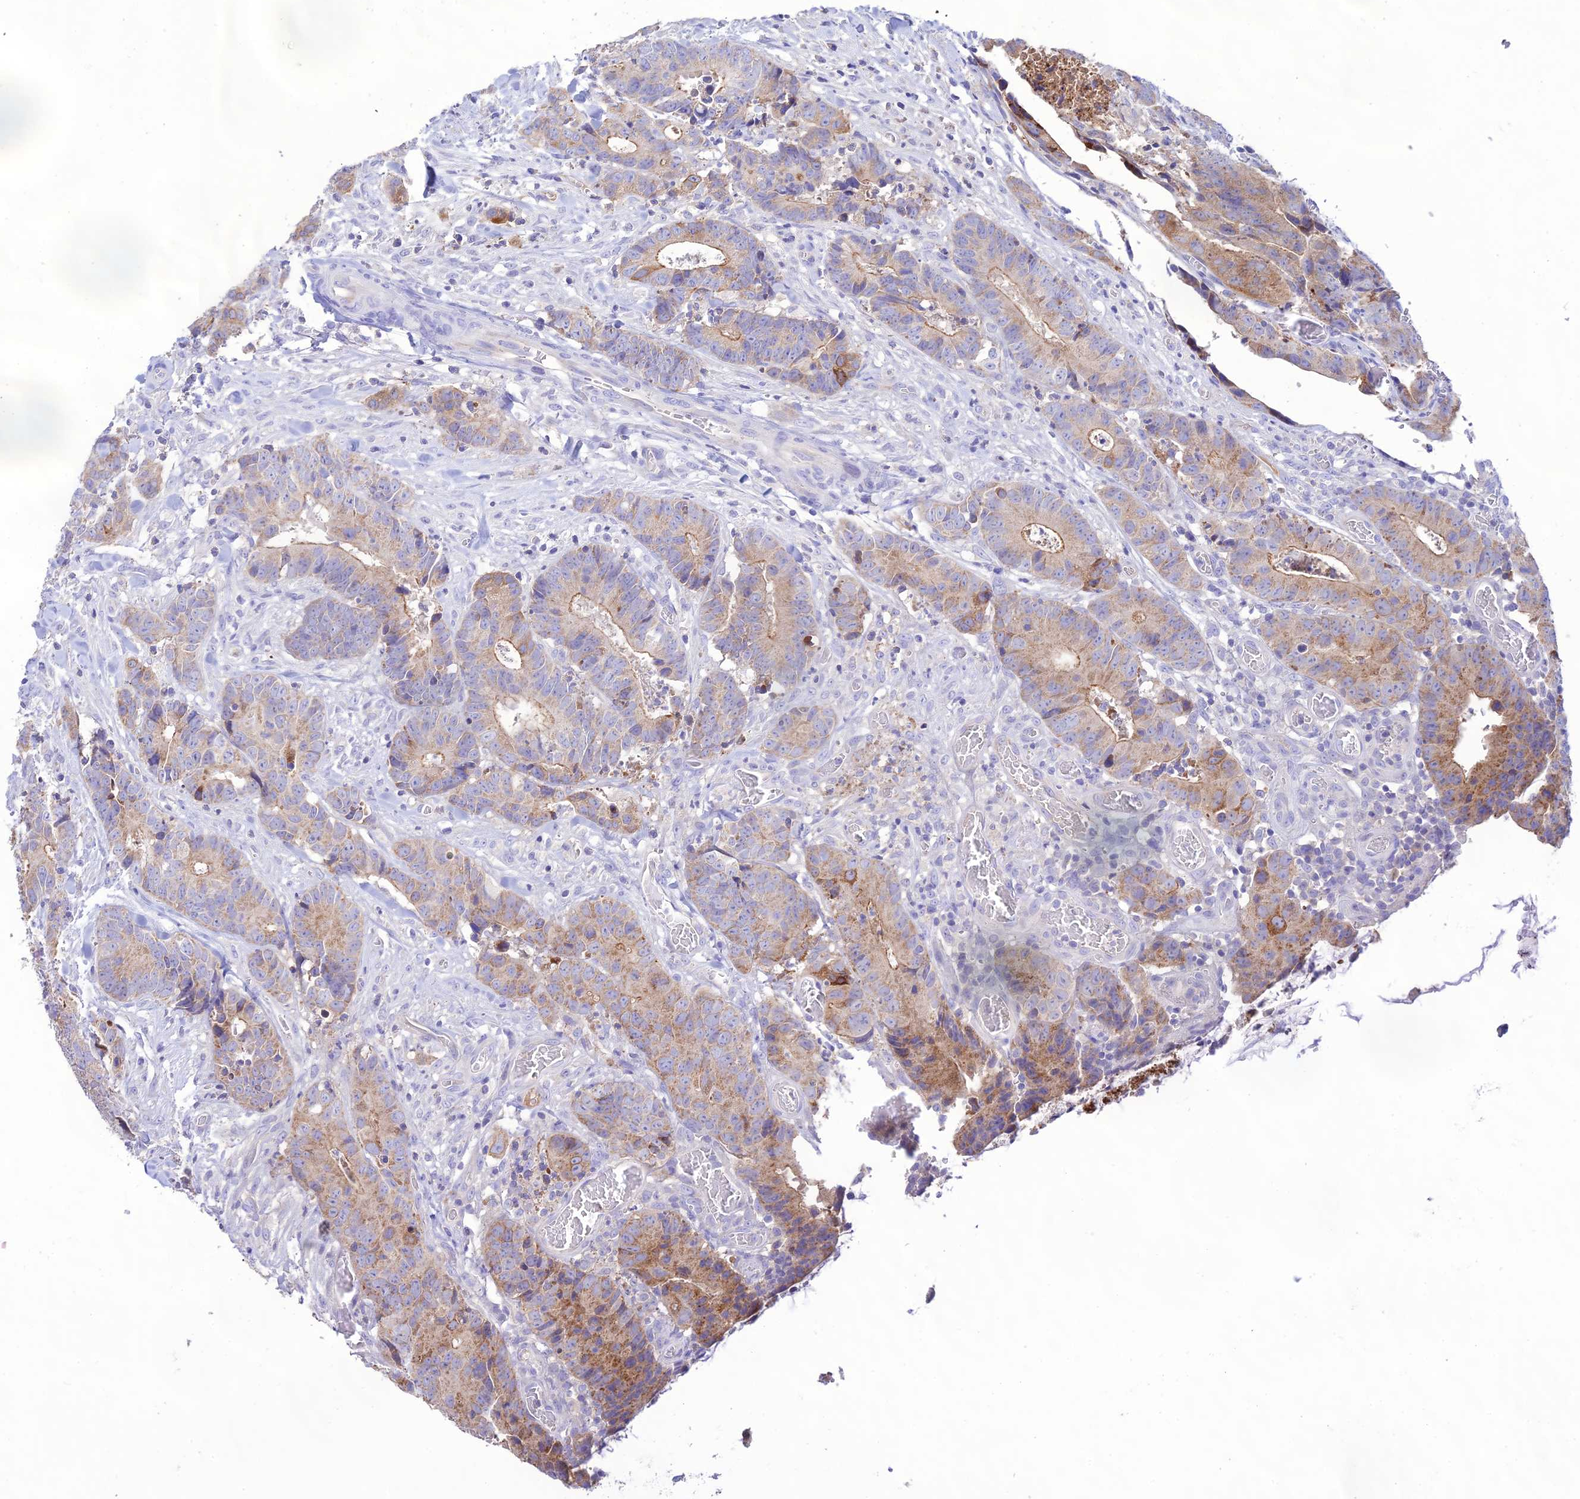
{"staining": {"intensity": "moderate", "quantity": "25%-75%", "location": "cytoplasmic/membranous"}, "tissue": "colorectal cancer", "cell_type": "Tumor cells", "image_type": "cancer", "snomed": [{"axis": "morphology", "description": "Adenocarcinoma, NOS"}, {"axis": "topography", "description": "Colon"}], "caption": "An immunohistochemistry (IHC) photomicrograph of neoplastic tissue is shown. Protein staining in brown shows moderate cytoplasmic/membranous positivity in colorectal cancer (adenocarcinoma) within tumor cells. (brown staining indicates protein expression, while blue staining denotes nuclei).", "gene": "NLRP9", "patient": {"sex": "female", "age": 57}}